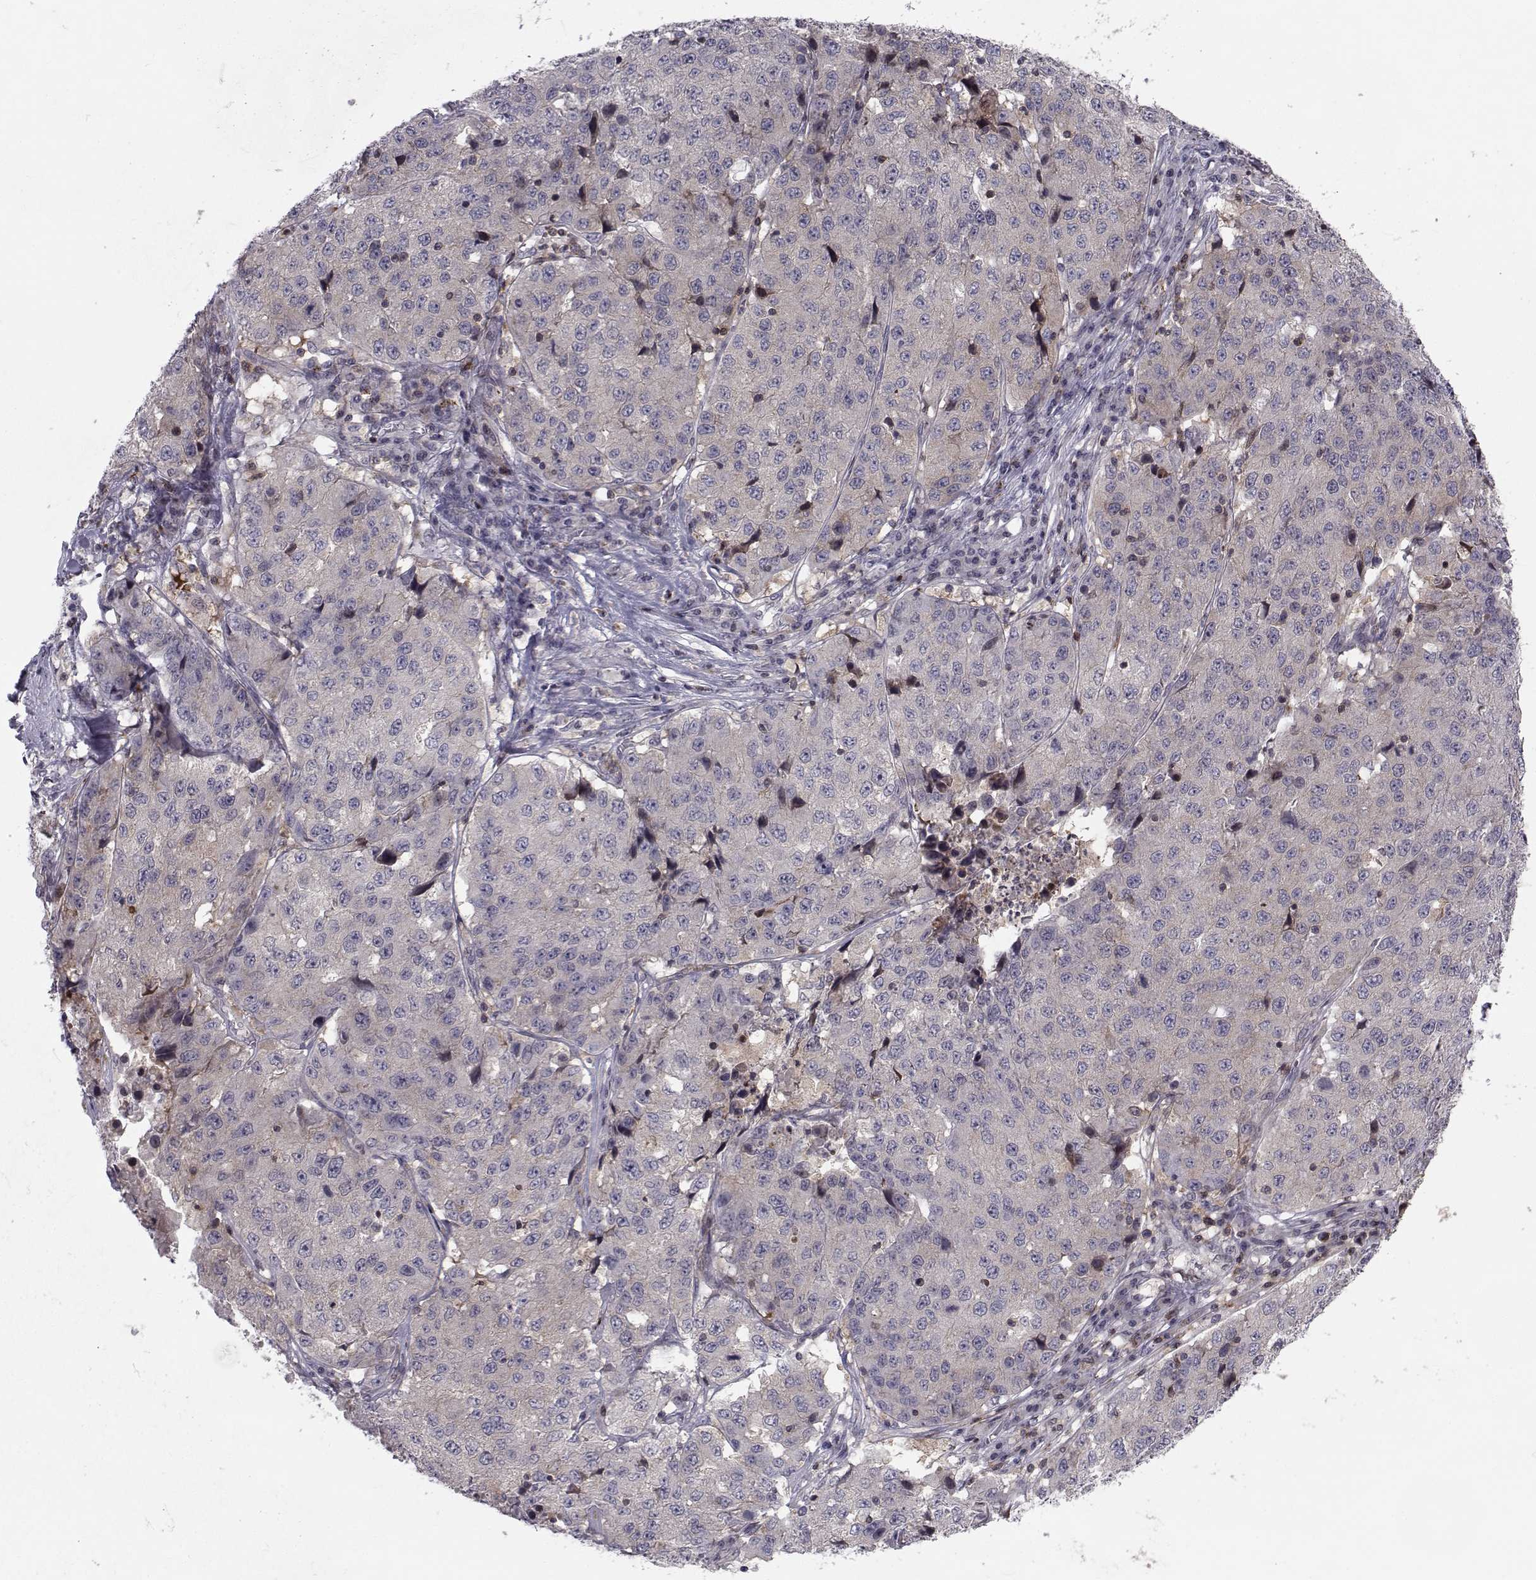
{"staining": {"intensity": "weak", "quantity": "<25%", "location": "cytoplasmic/membranous"}, "tissue": "stomach cancer", "cell_type": "Tumor cells", "image_type": "cancer", "snomed": [{"axis": "morphology", "description": "Adenocarcinoma, NOS"}, {"axis": "topography", "description": "Stomach"}], "caption": "Immunohistochemistry histopathology image of stomach cancer (adenocarcinoma) stained for a protein (brown), which reveals no staining in tumor cells.", "gene": "PCP4L1", "patient": {"sex": "male", "age": 71}}